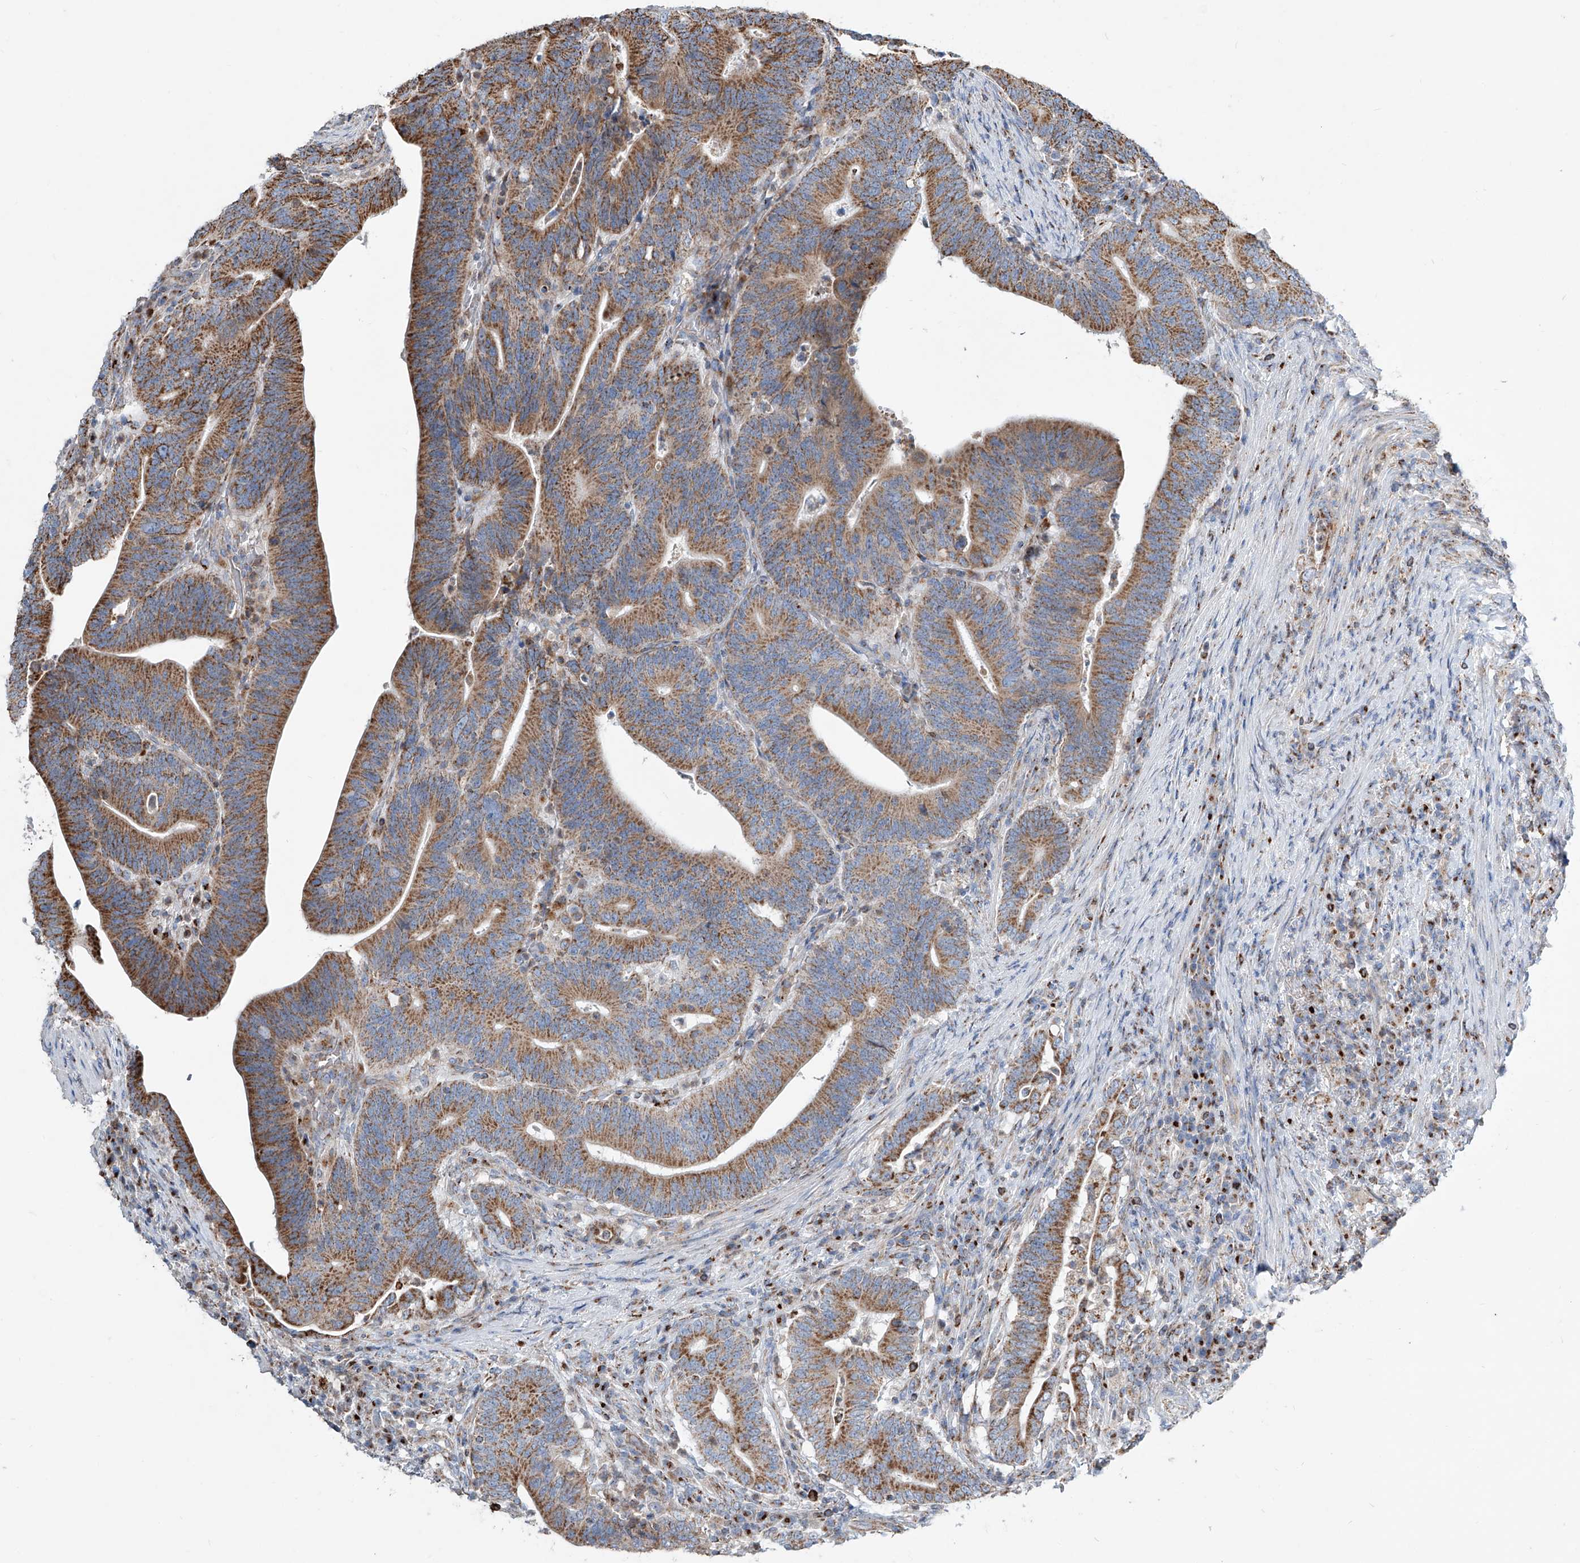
{"staining": {"intensity": "strong", "quantity": "25%-75%", "location": "cytoplasmic/membranous"}, "tissue": "colorectal cancer", "cell_type": "Tumor cells", "image_type": "cancer", "snomed": [{"axis": "morphology", "description": "Adenocarcinoma, NOS"}, {"axis": "topography", "description": "Colon"}], "caption": "Strong cytoplasmic/membranous positivity is seen in approximately 25%-75% of tumor cells in colorectal cancer.", "gene": "CDH5", "patient": {"sex": "female", "age": 66}}